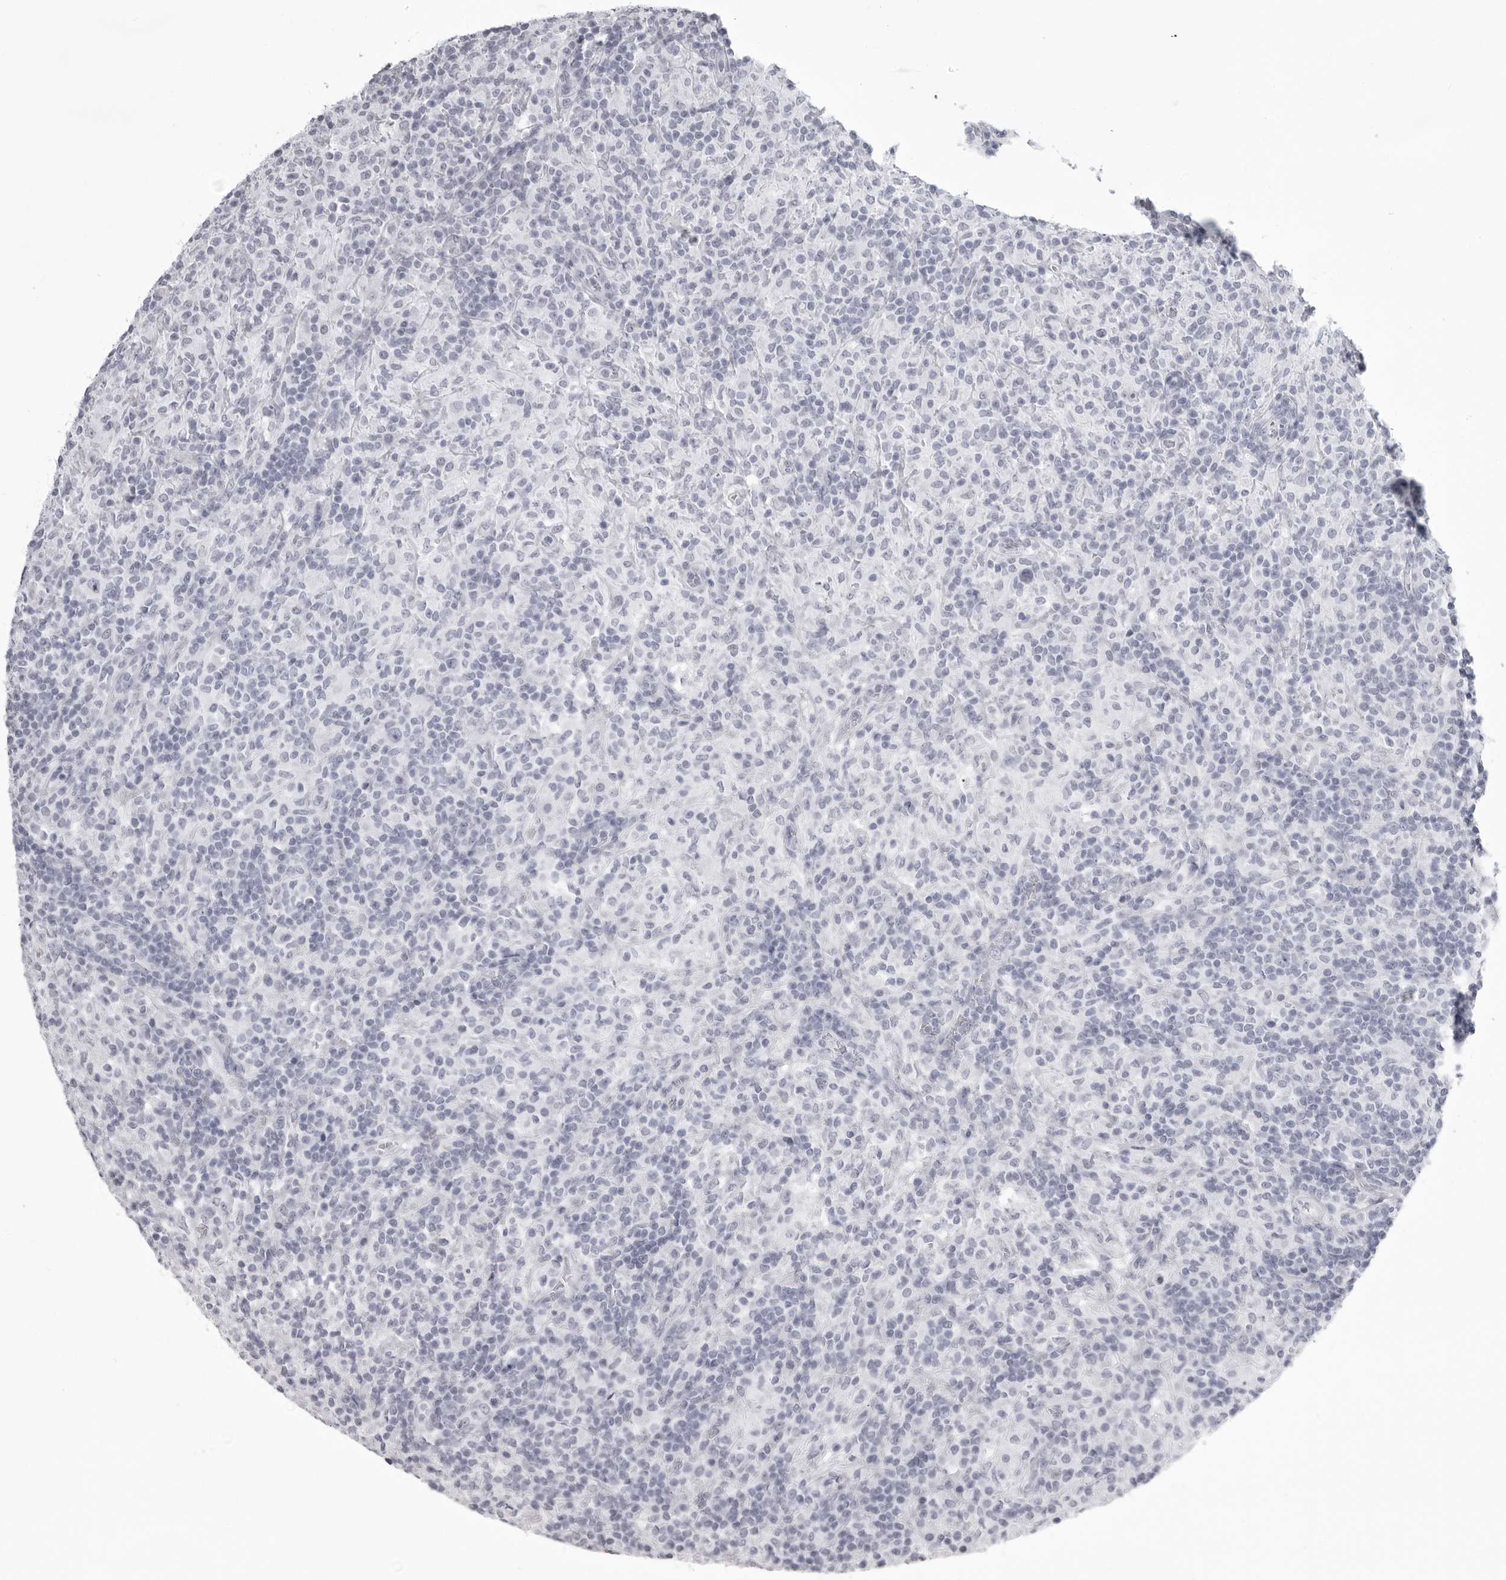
{"staining": {"intensity": "negative", "quantity": "none", "location": "none"}, "tissue": "lymphoma", "cell_type": "Tumor cells", "image_type": "cancer", "snomed": [{"axis": "morphology", "description": "Hodgkin's disease, NOS"}, {"axis": "topography", "description": "Lymph node"}], "caption": "DAB (3,3'-diaminobenzidine) immunohistochemical staining of Hodgkin's disease exhibits no significant staining in tumor cells. The staining was performed using DAB to visualize the protein expression in brown, while the nuclei were stained in blue with hematoxylin (Magnification: 20x).", "gene": "UROD", "patient": {"sex": "male", "age": 70}}